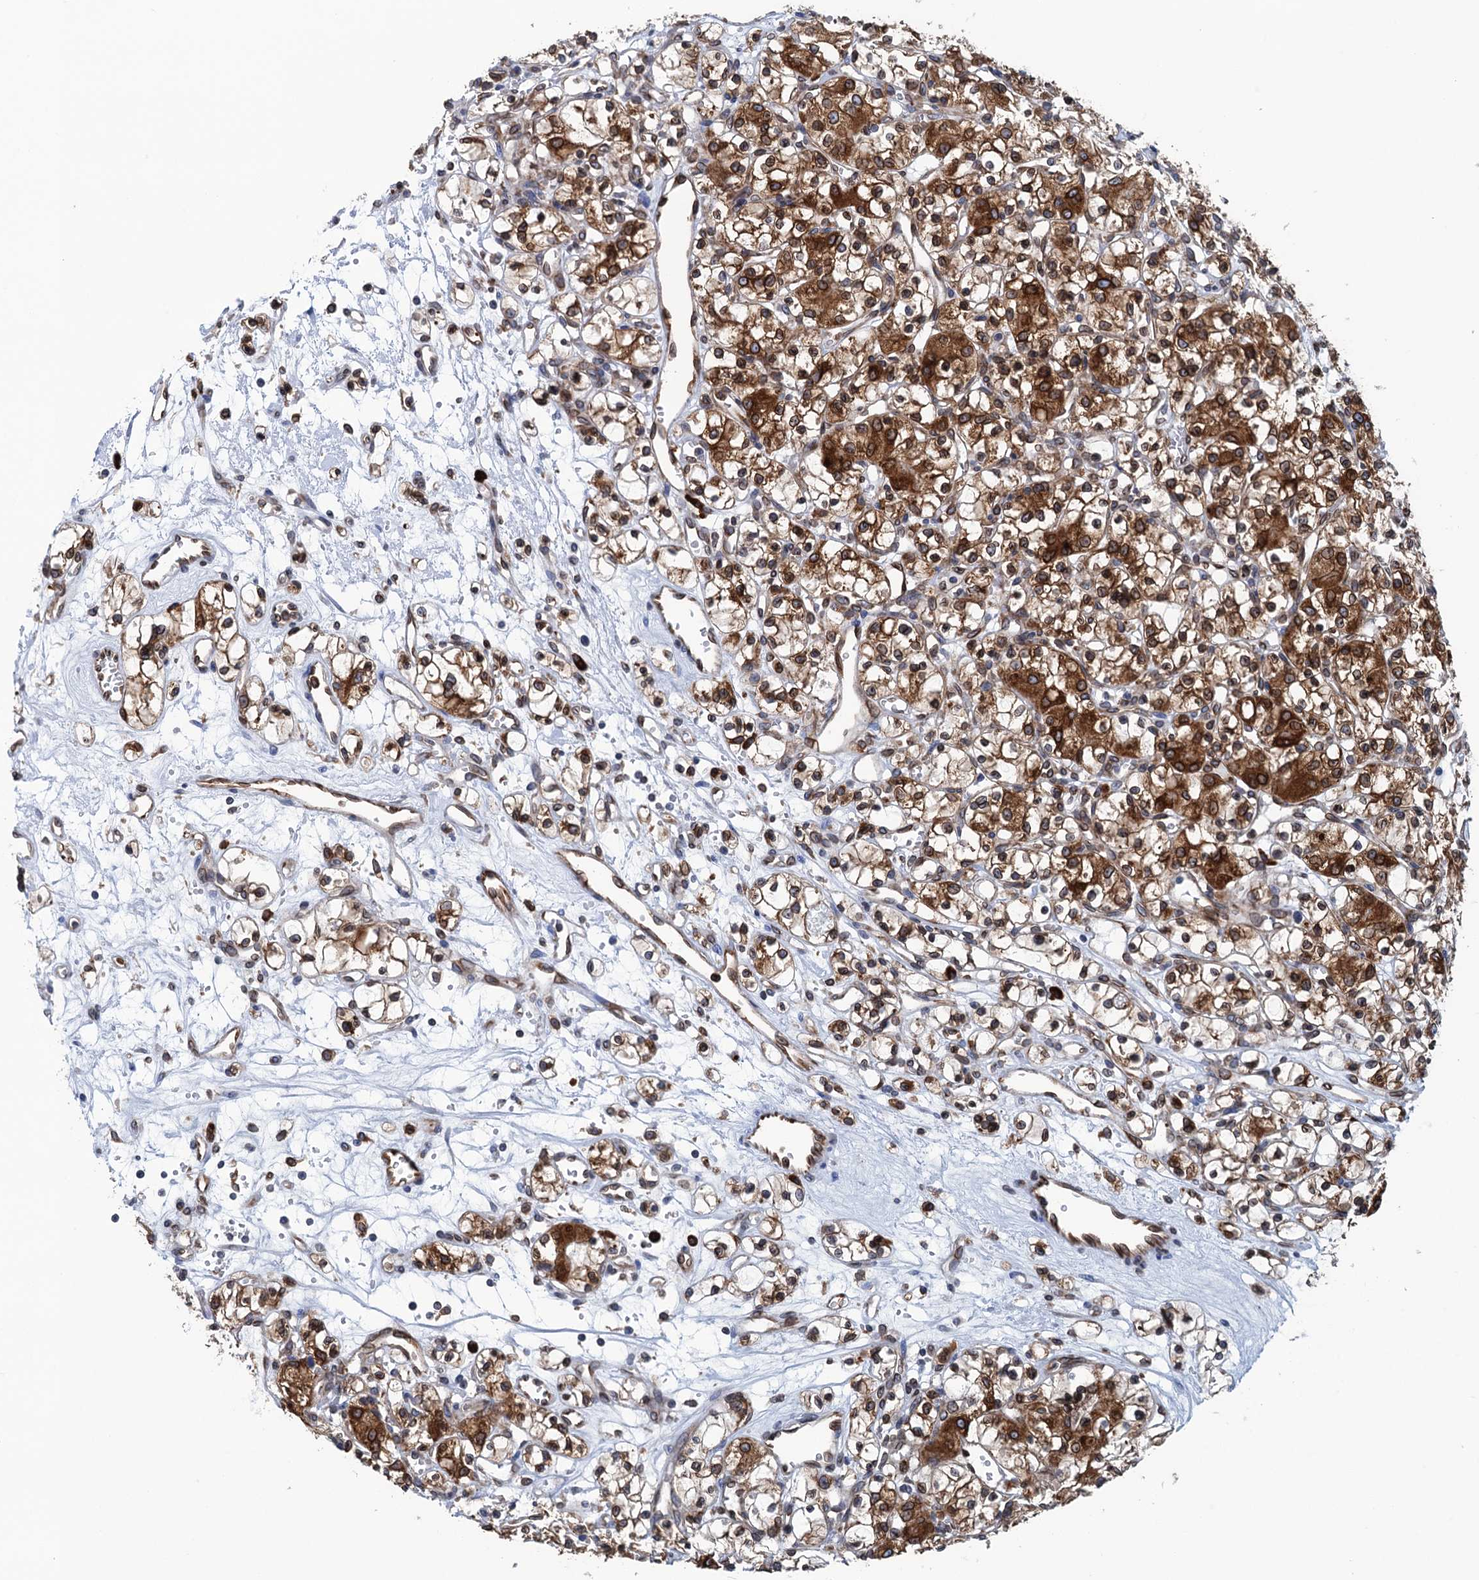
{"staining": {"intensity": "strong", "quantity": "25%-75%", "location": "cytoplasmic/membranous"}, "tissue": "renal cancer", "cell_type": "Tumor cells", "image_type": "cancer", "snomed": [{"axis": "morphology", "description": "Adenocarcinoma, NOS"}, {"axis": "topography", "description": "Kidney"}], "caption": "Brown immunohistochemical staining in adenocarcinoma (renal) displays strong cytoplasmic/membranous positivity in approximately 25%-75% of tumor cells.", "gene": "TMEM205", "patient": {"sex": "female", "age": 59}}